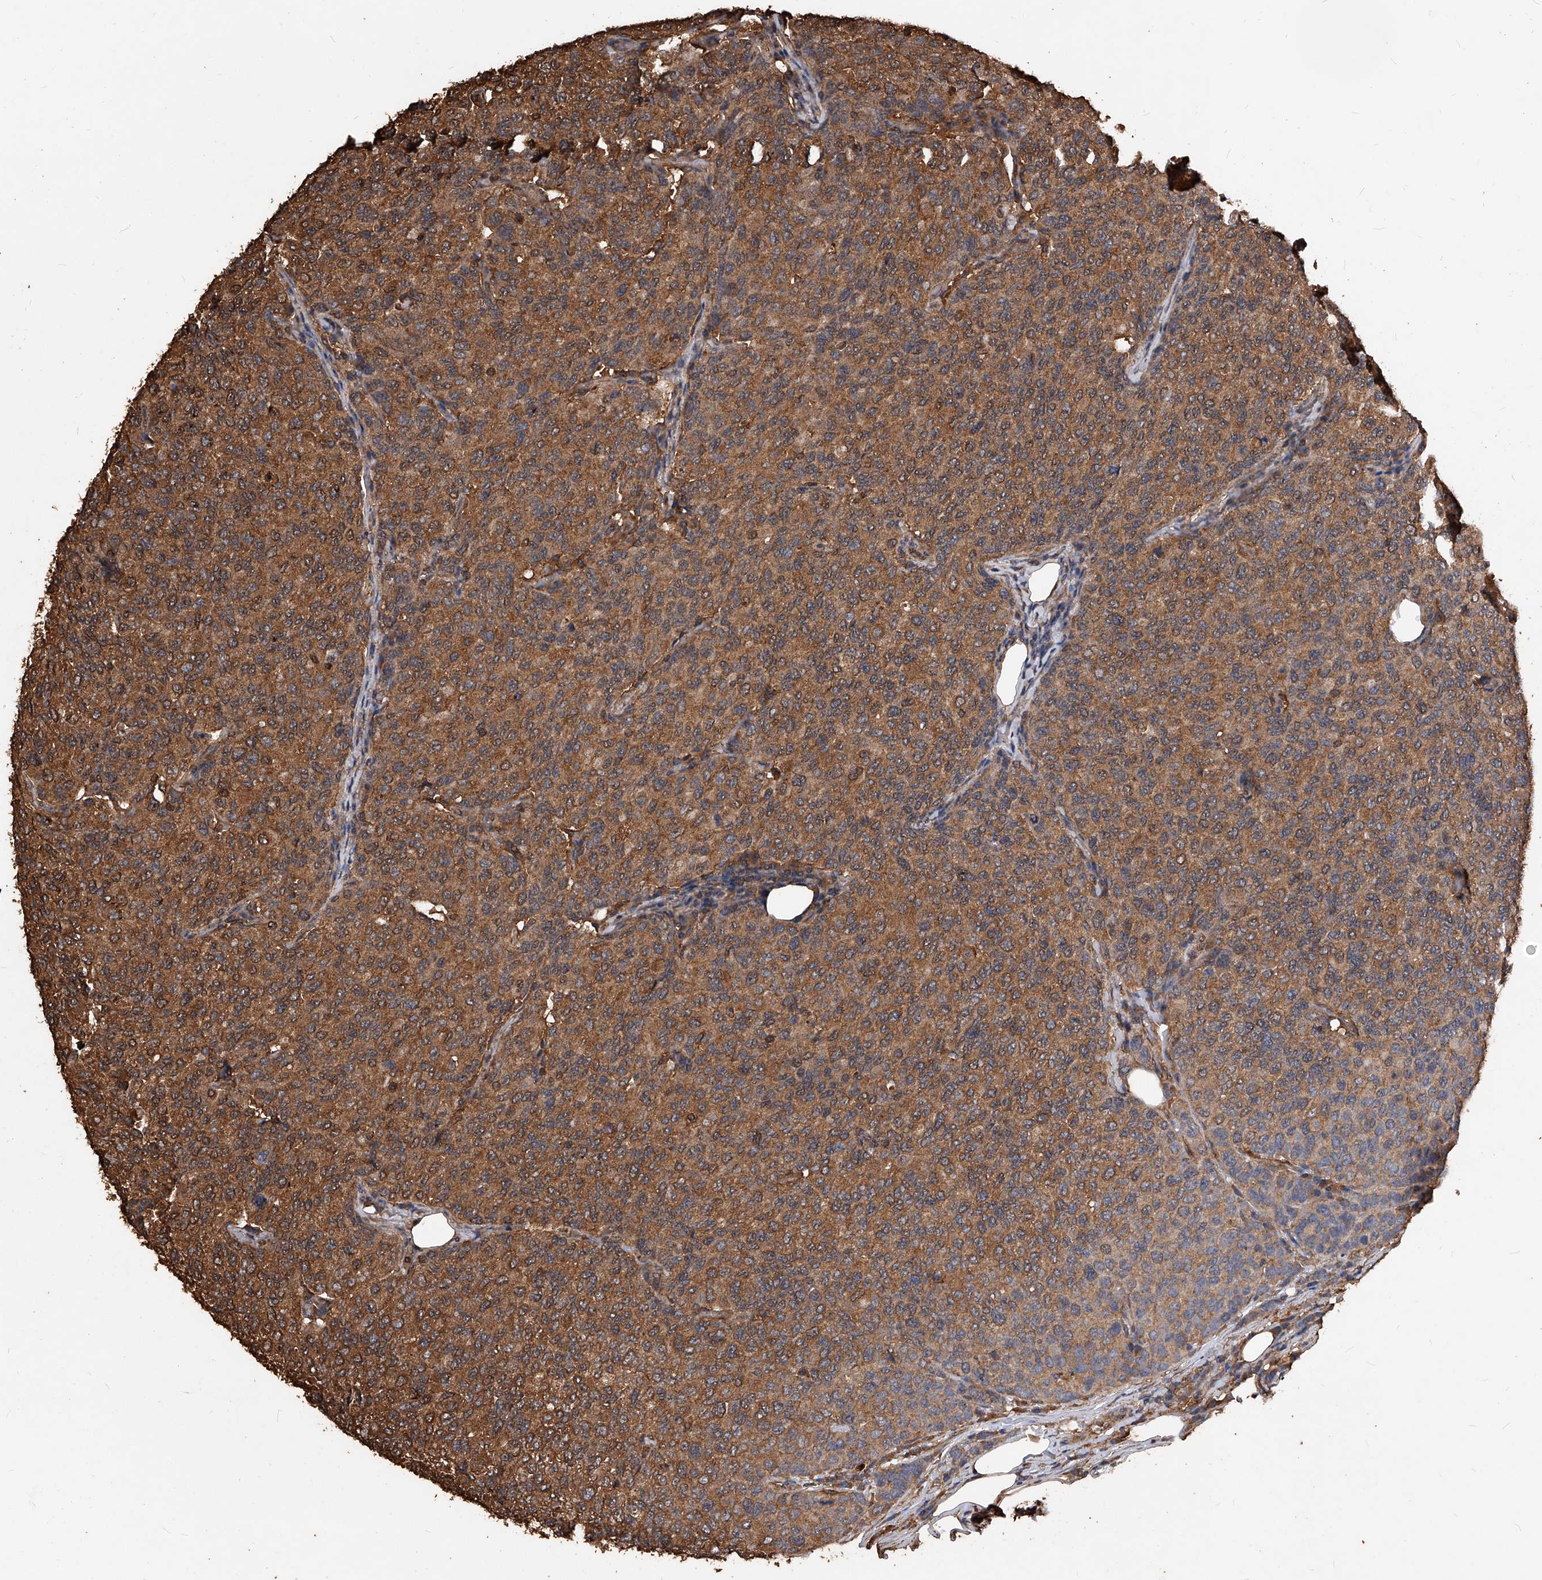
{"staining": {"intensity": "moderate", "quantity": ">75%", "location": "cytoplasmic/membranous"}, "tissue": "breast cancer", "cell_type": "Tumor cells", "image_type": "cancer", "snomed": [{"axis": "morphology", "description": "Duct carcinoma"}, {"axis": "topography", "description": "Breast"}], "caption": "Breast intraductal carcinoma stained for a protein exhibits moderate cytoplasmic/membranous positivity in tumor cells.", "gene": "UCP2", "patient": {"sex": "female", "age": 55}}